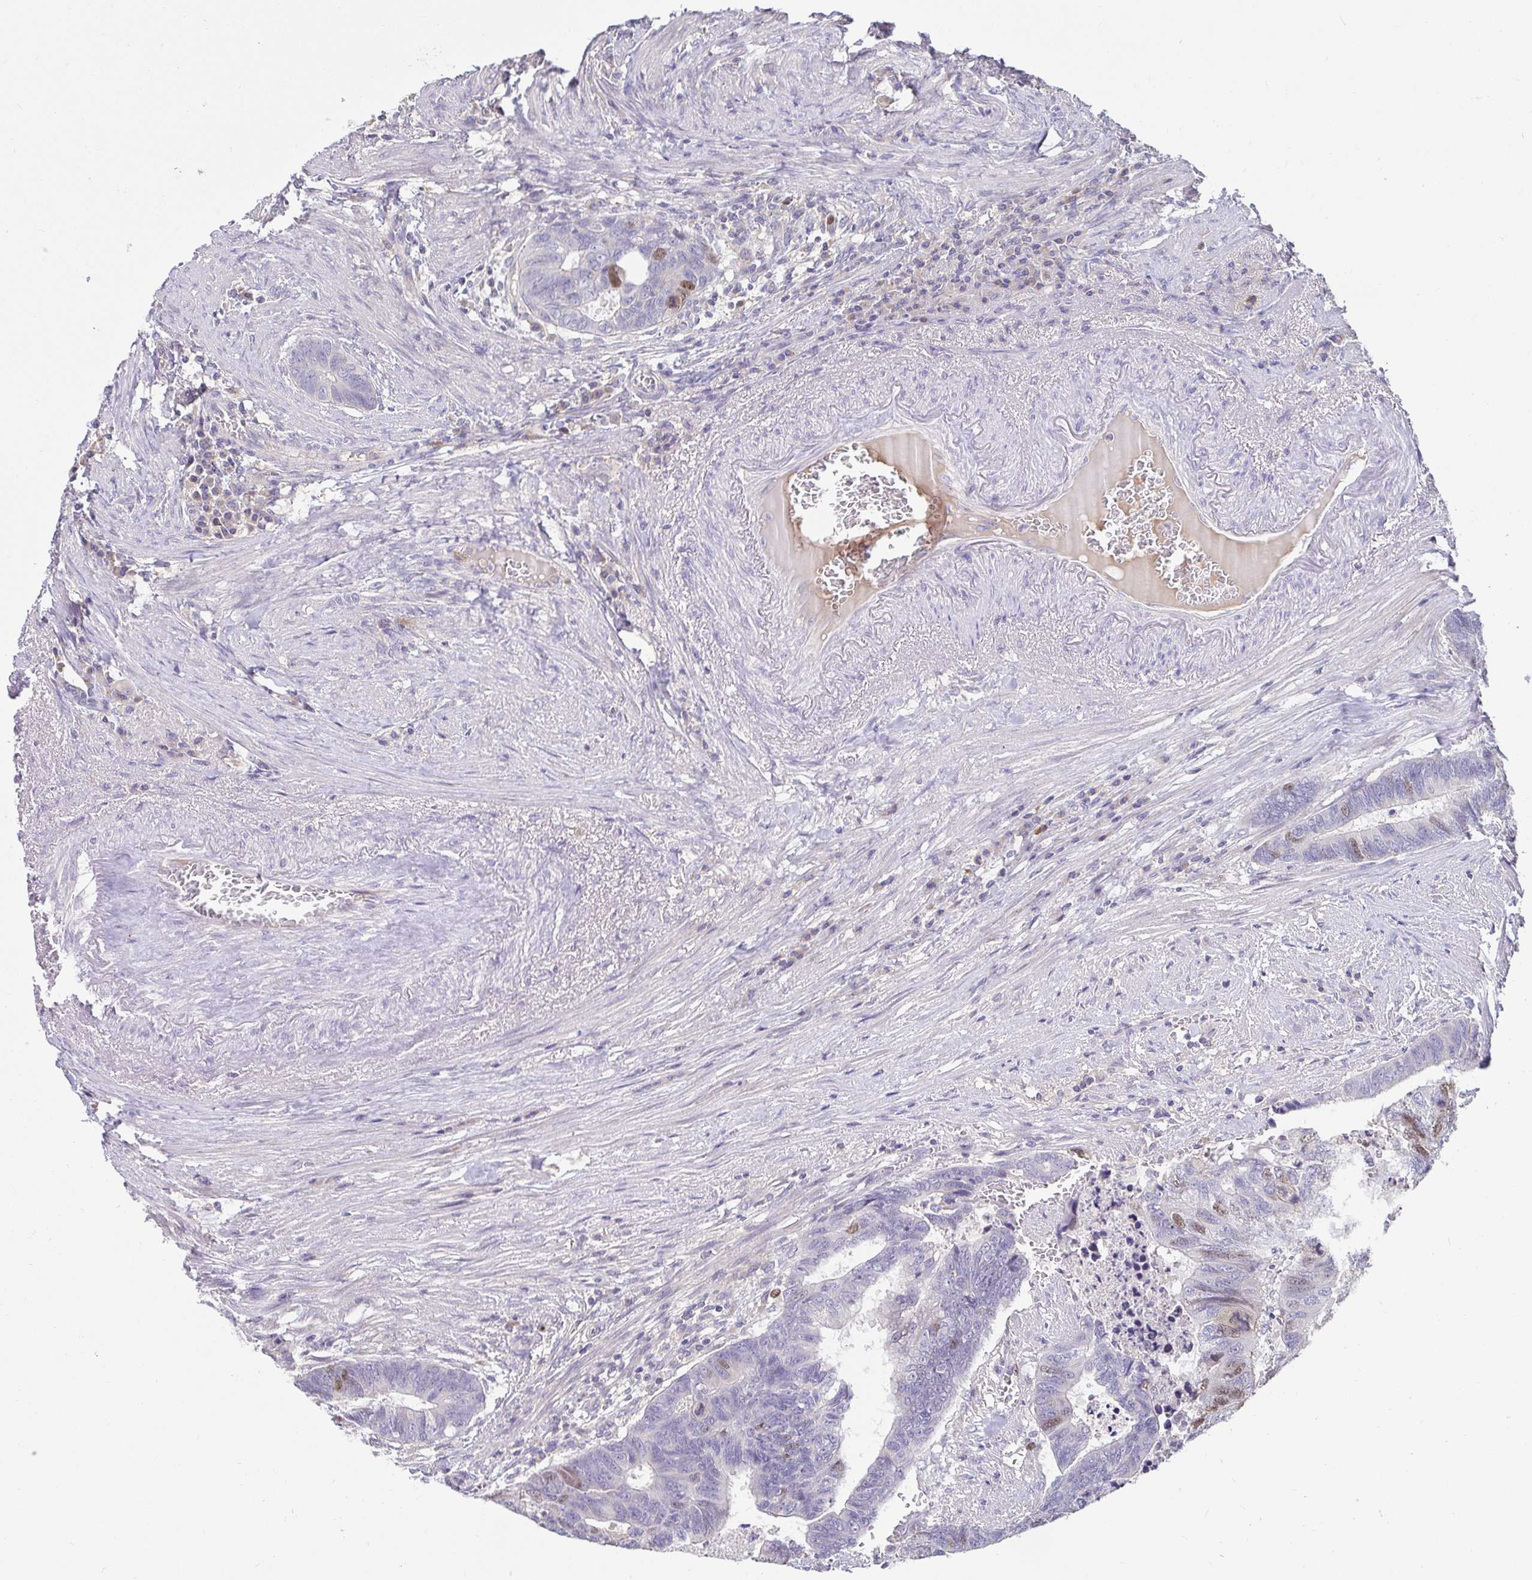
{"staining": {"intensity": "moderate", "quantity": "<25%", "location": "nuclear"}, "tissue": "colorectal cancer", "cell_type": "Tumor cells", "image_type": "cancer", "snomed": [{"axis": "morphology", "description": "Adenocarcinoma, NOS"}, {"axis": "topography", "description": "Colon"}], "caption": "Immunohistochemistry (IHC) image of colorectal cancer stained for a protein (brown), which reveals low levels of moderate nuclear expression in approximately <25% of tumor cells.", "gene": "ANLN", "patient": {"sex": "male", "age": 62}}